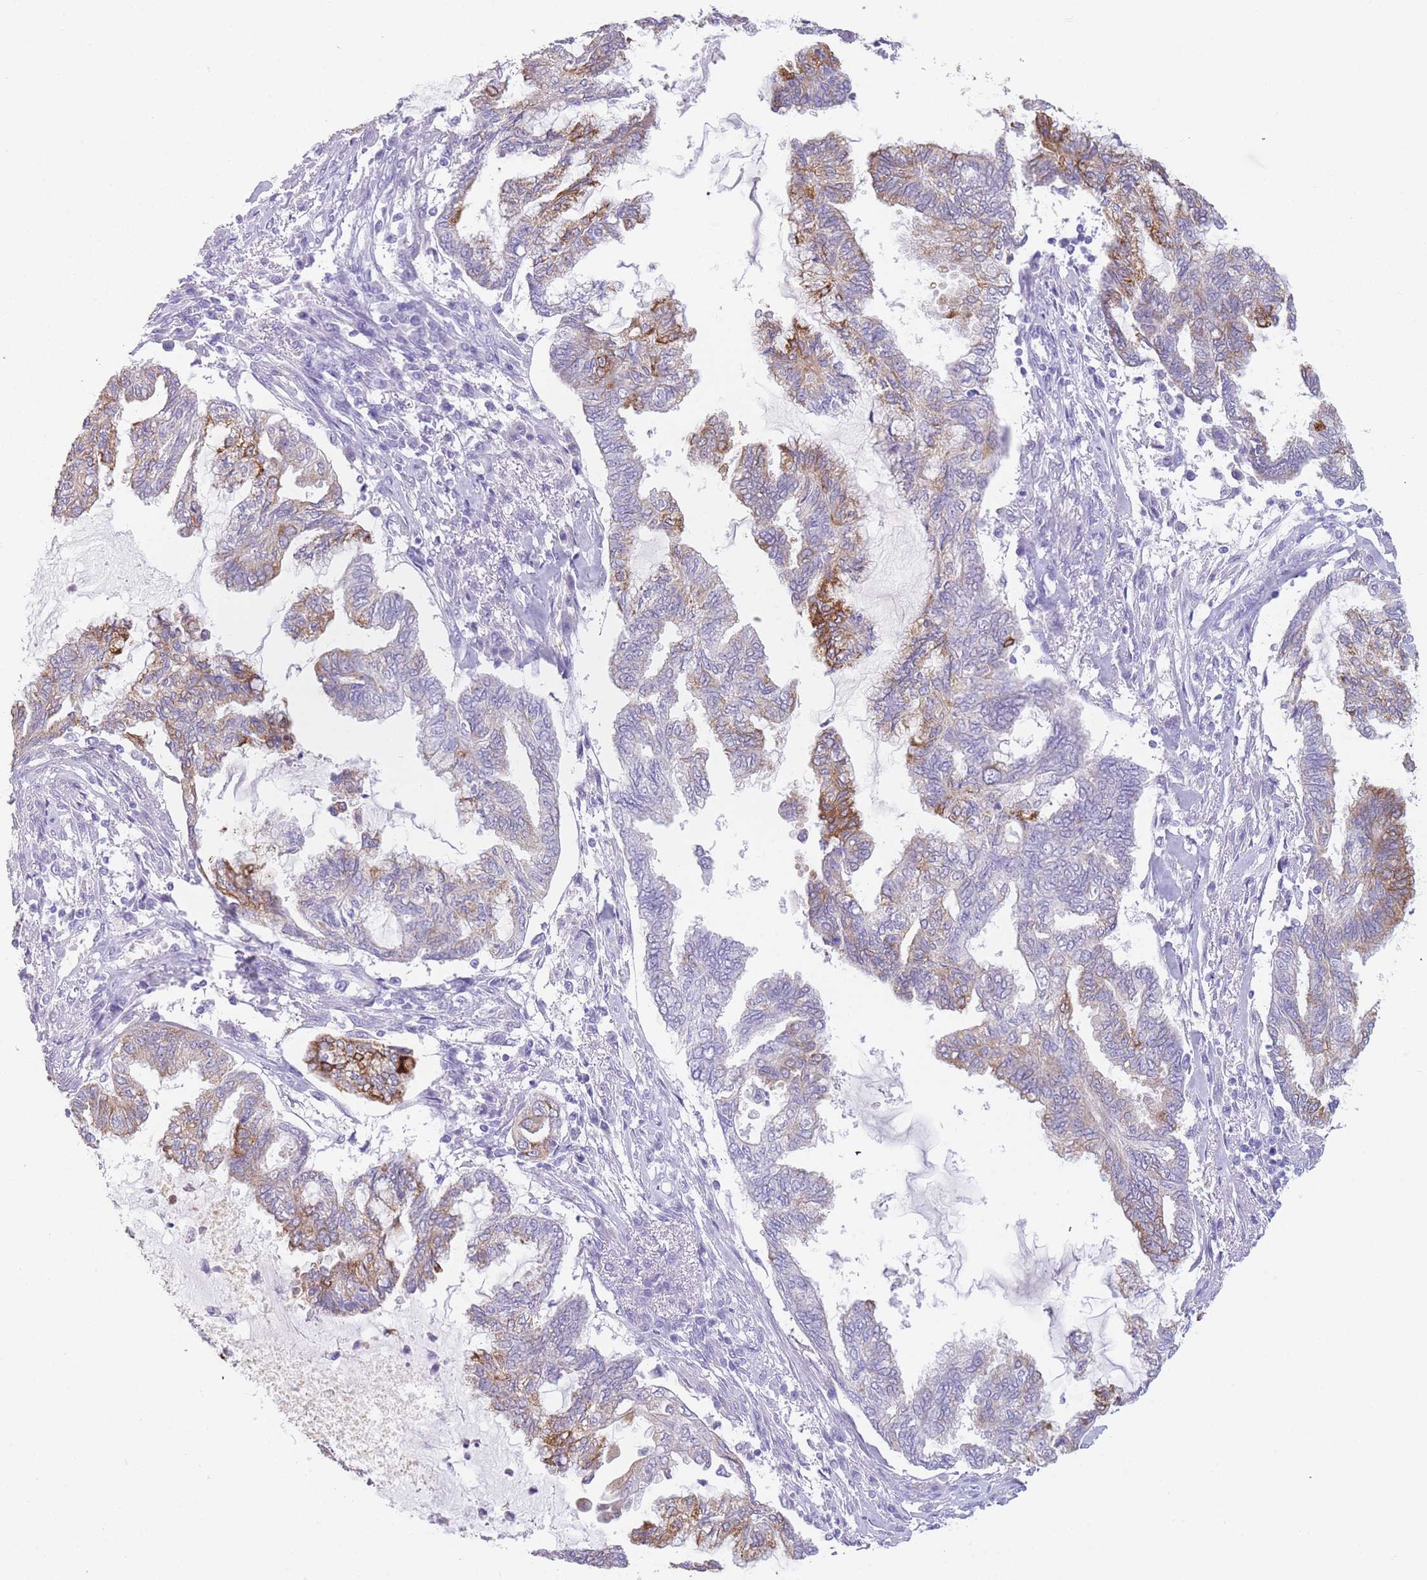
{"staining": {"intensity": "moderate", "quantity": "25%-75%", "location": "cytoplasmic/membranous"}, "tissue": "endometrial cancer", "cell_type": "Tumor cells", "image_type": "cancer", "snomed": [{"axis": "morphology", "description": "Adenocarcinoma, NOS"}, {"axis": "topography", "description": "Endometrium"}], "caption": "Endometrial adenocarcinoma stained for a protein (brown) demonstrates moderate cytoplasmic/membranous positive positivity in approximately 25%-75% of tumor cells.", "gene": "ZNF627", "patient": {"sex": "female", "age": 86}}